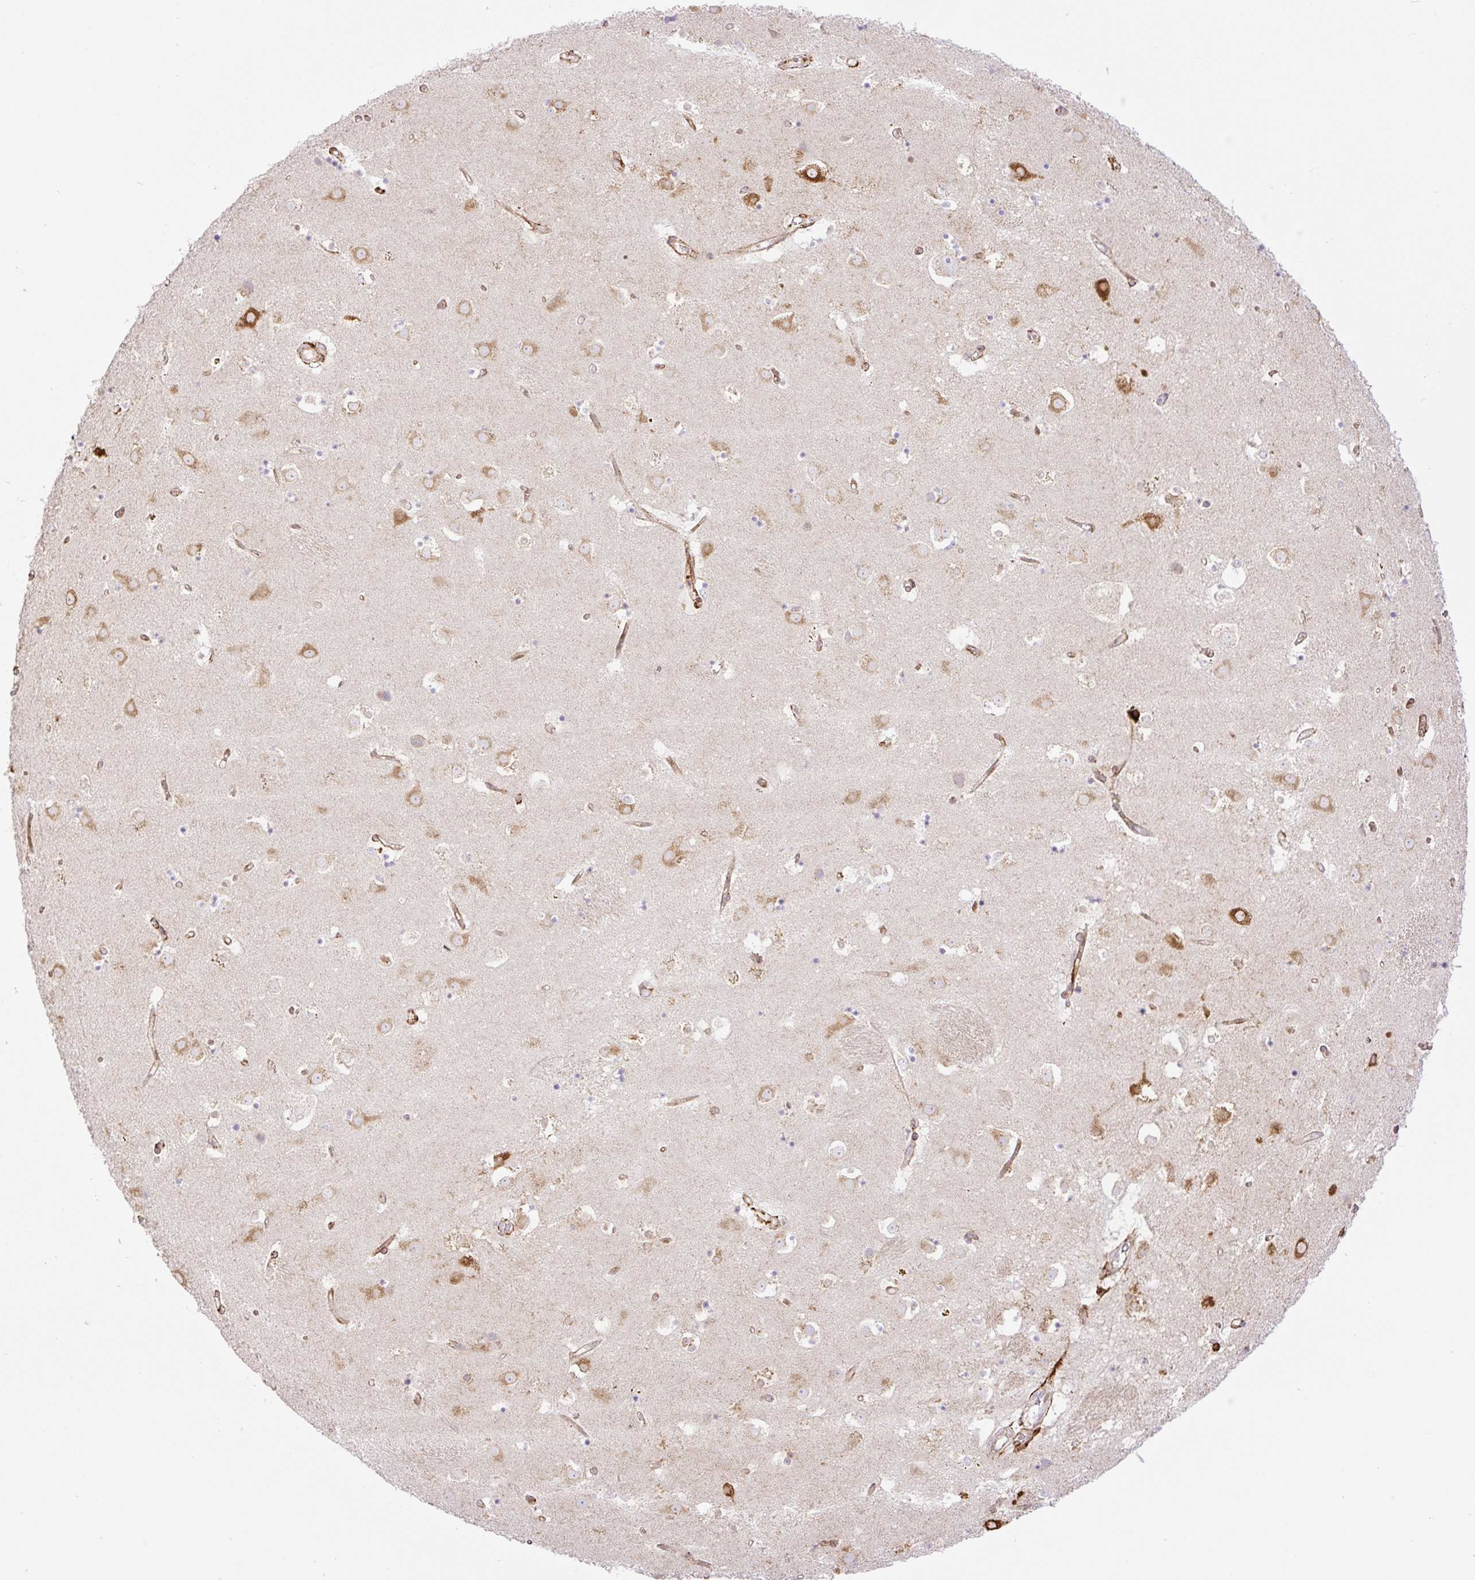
{"staining": {"intensity": "negative", "quantity": "none", "location": "none"}, "tissue": "caudate", "cell_type": "Glial cells", "image_type": "normal", "snomed": [{"axis": "morphology", "description": "Normal tissue, NOS"}, {"axis": "topography", "description": "Lateral ventricle wall"}], "caption": "DAB immunohistochemical staining of unremarkable caudate exhibits no significant expression in glial cells. The staining was performed using DAB to visualize the protein expression in brown, while the nuclei were stained in blue with hematoxylin (Magnification: 20x).", "gene": "RAB30", "patient": {"sex": "male", "age": 58}}